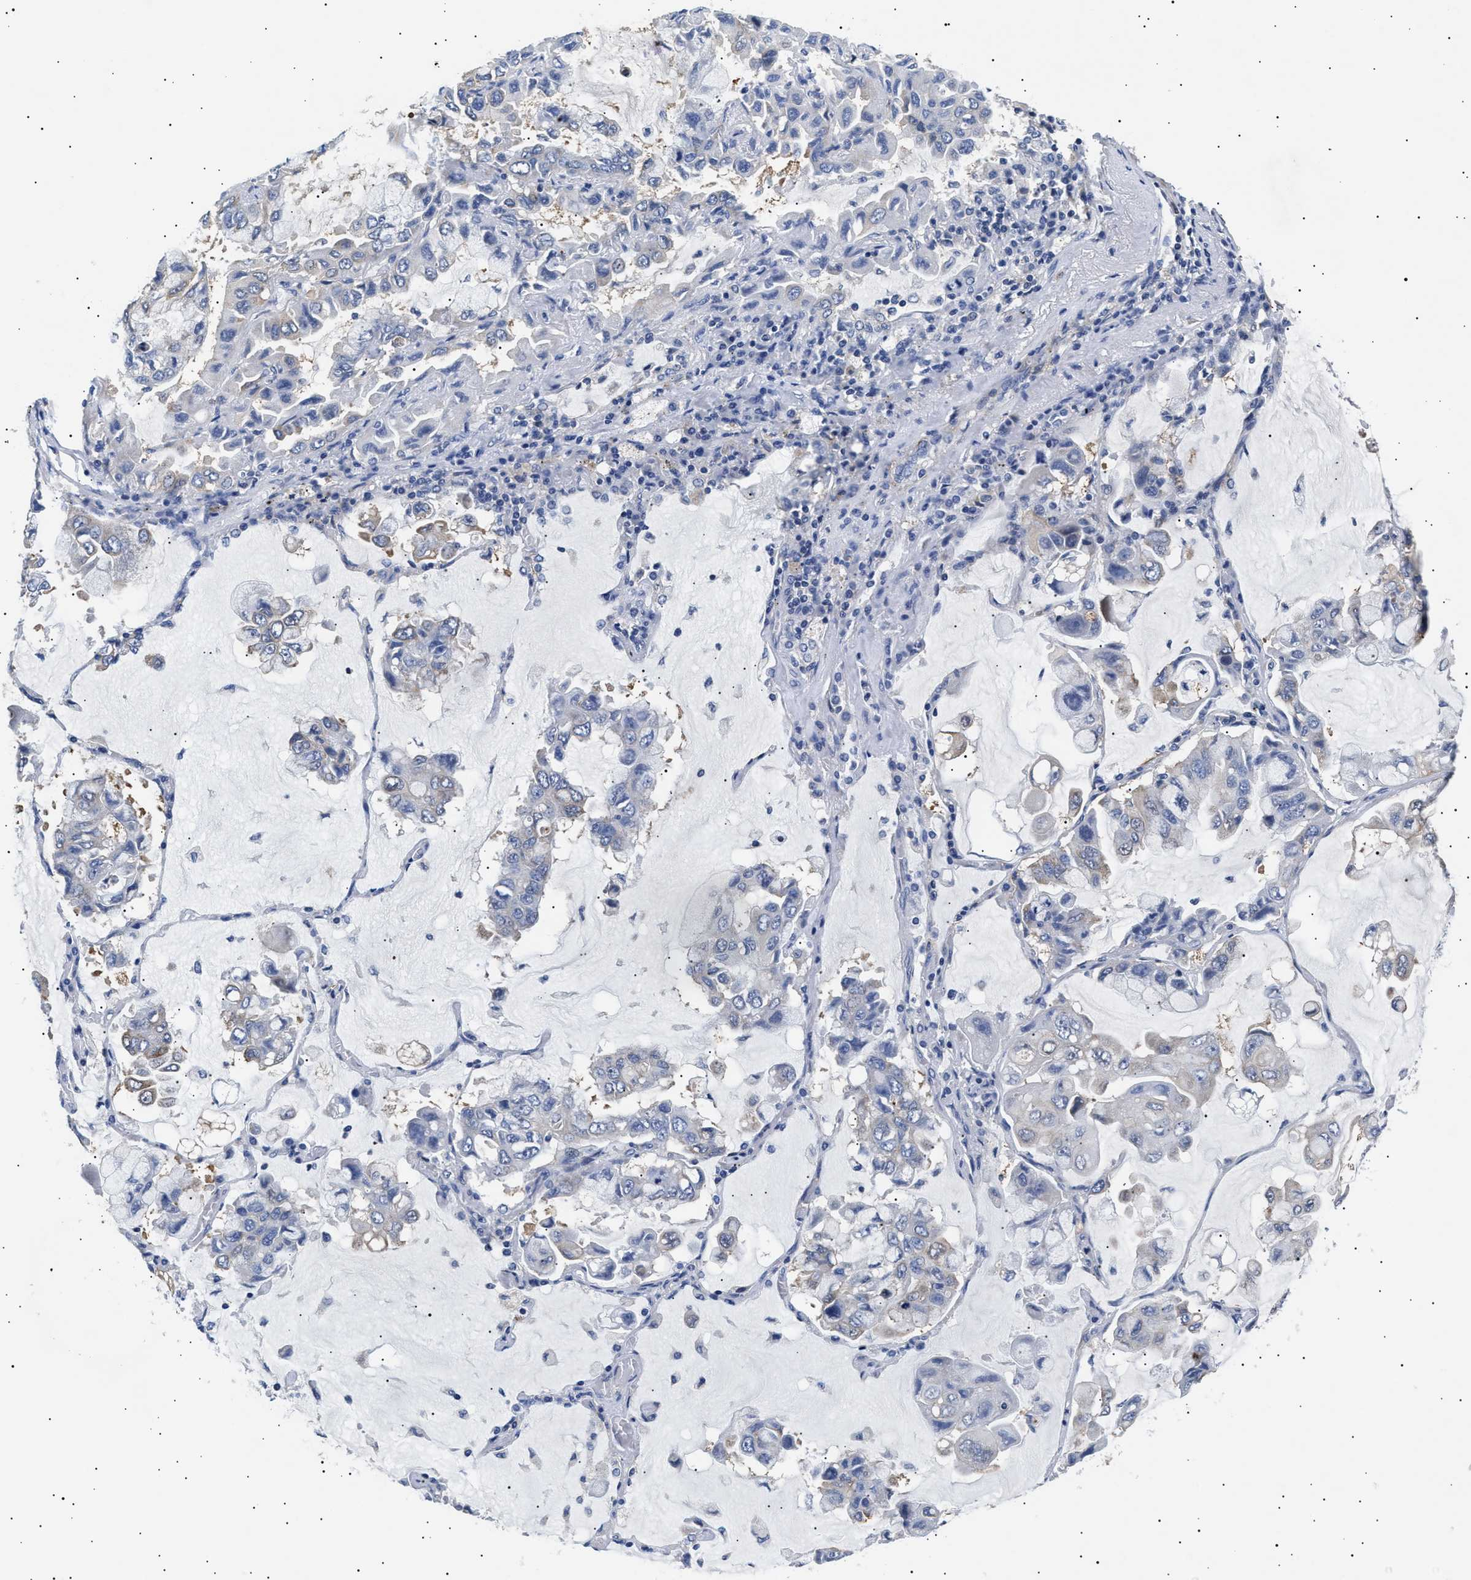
{"staining": {"intensity": "negative", "quantity": "none", "location": "none"}, "tissue": "lung cancer", "cell_type": "Tumor cells", "image_type": "cancer", "snomed": [{"axis": "morphology", "description": "Adenocarcinoma, NOS"}, {"axis": "topography", "description": "Lung"}], "caption": "The micrograph exhibits no staining of tumor cells in lung adenocarcinoma. (DAB (3,3'-diaminobenzidine) IHC visualized using brightfield microscopy, high magnification).", "gene": "HEMGN", "patient": {"sex": "male", "age": 64}}